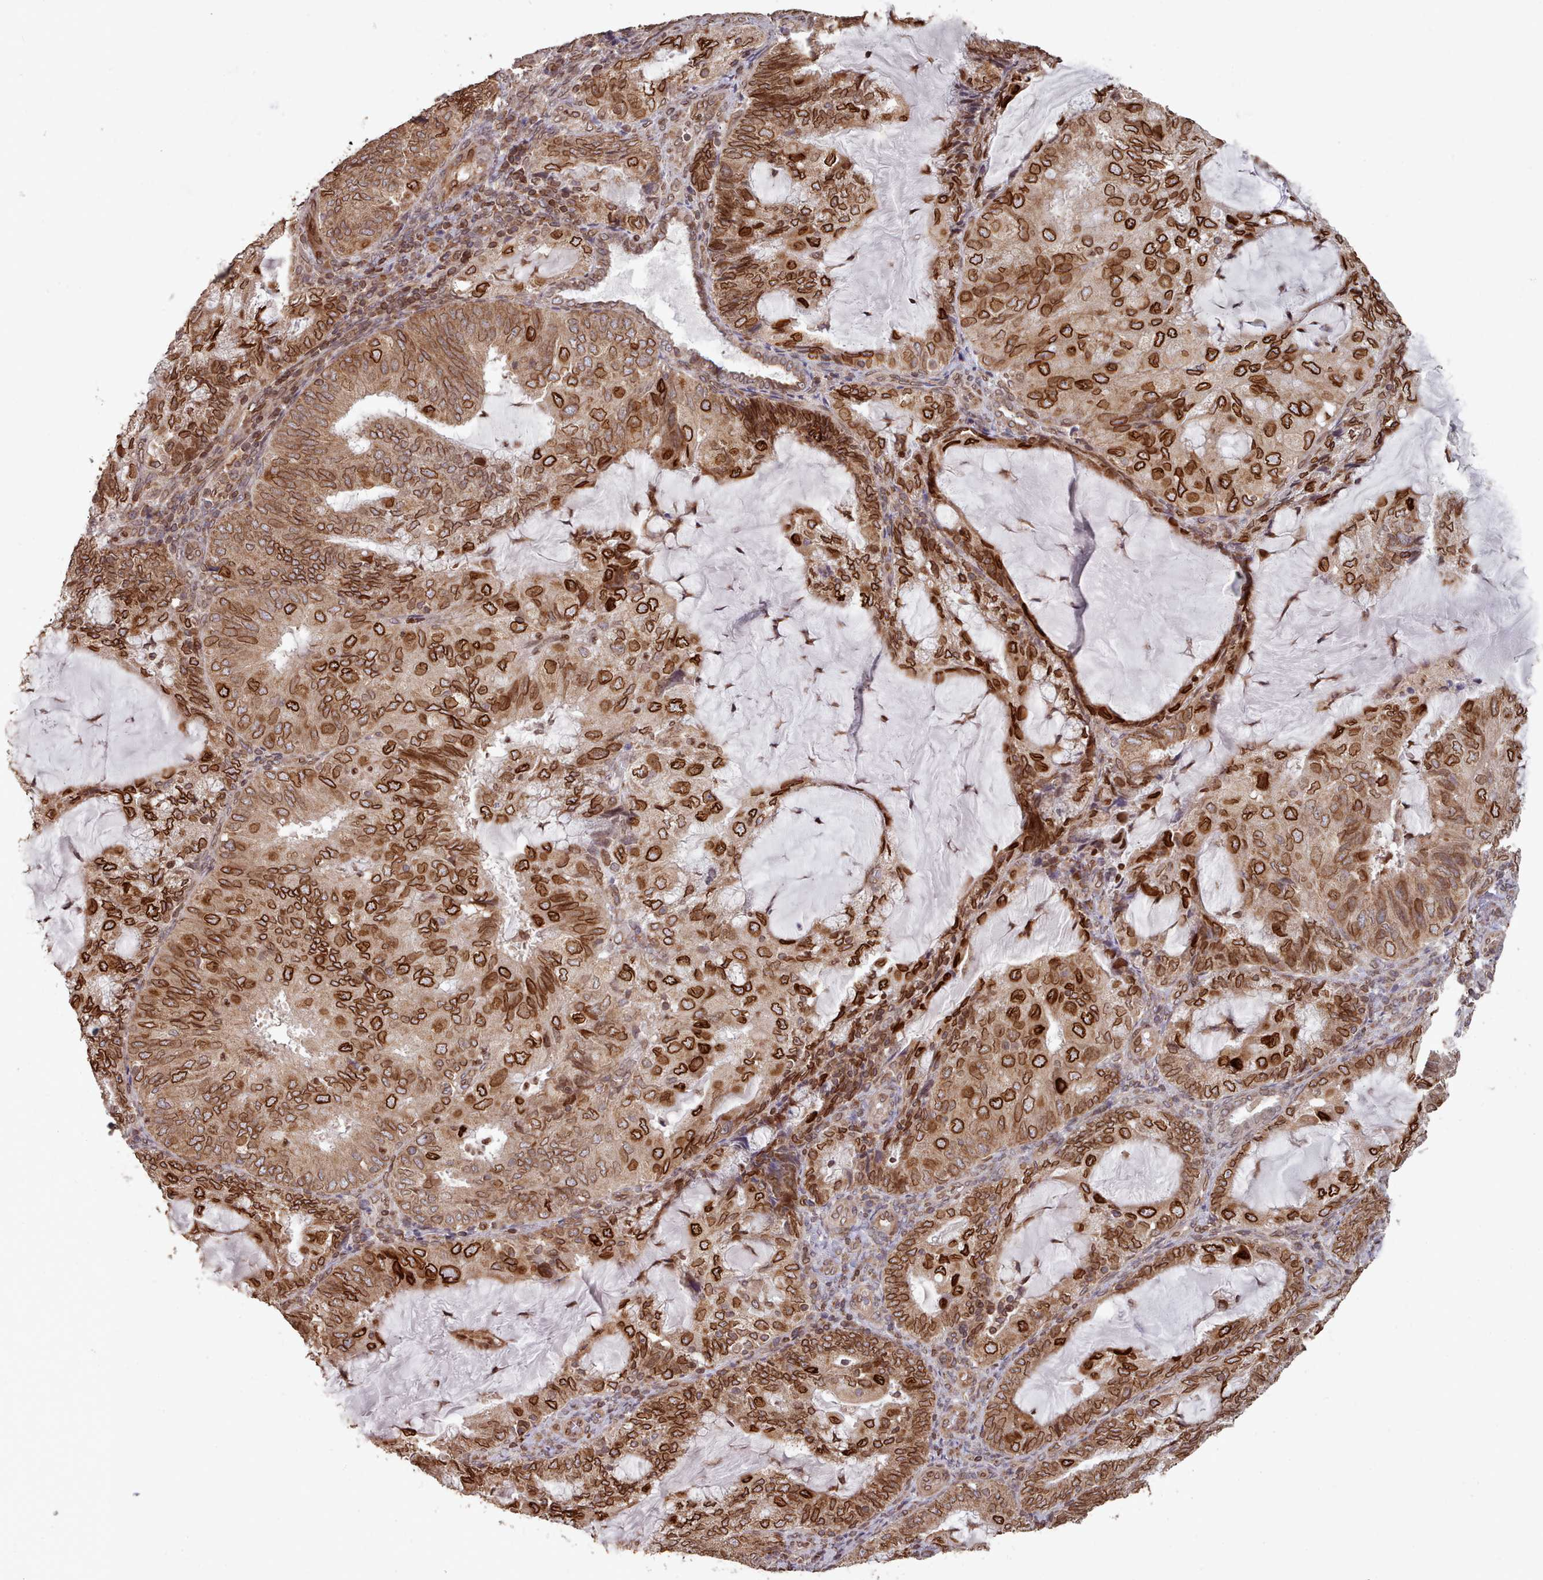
{"staining": {"intensity": "strong", "quantity": "25%-75%", "location": "cytoplasmic/membranous,nuclear"}, "tissue": "endometrial cancer", "cell_type": "Tumor cells", "image_type": "cancer", "snomed": [{"axis": "morphology", "description": "Adenocarcinoma, NOS"}, {"axis": "topography", "description": "Endometrium"}], "caption": "Immunohistochemical staining of endometrial adenocarcinoma reveals strong cytoplasmic/membranous and nuclear protein staining in approximately 25%-75% of tumor cells.", "gene": "TOR1AIP1", "patient": {"sex": "female", "age": 81}}